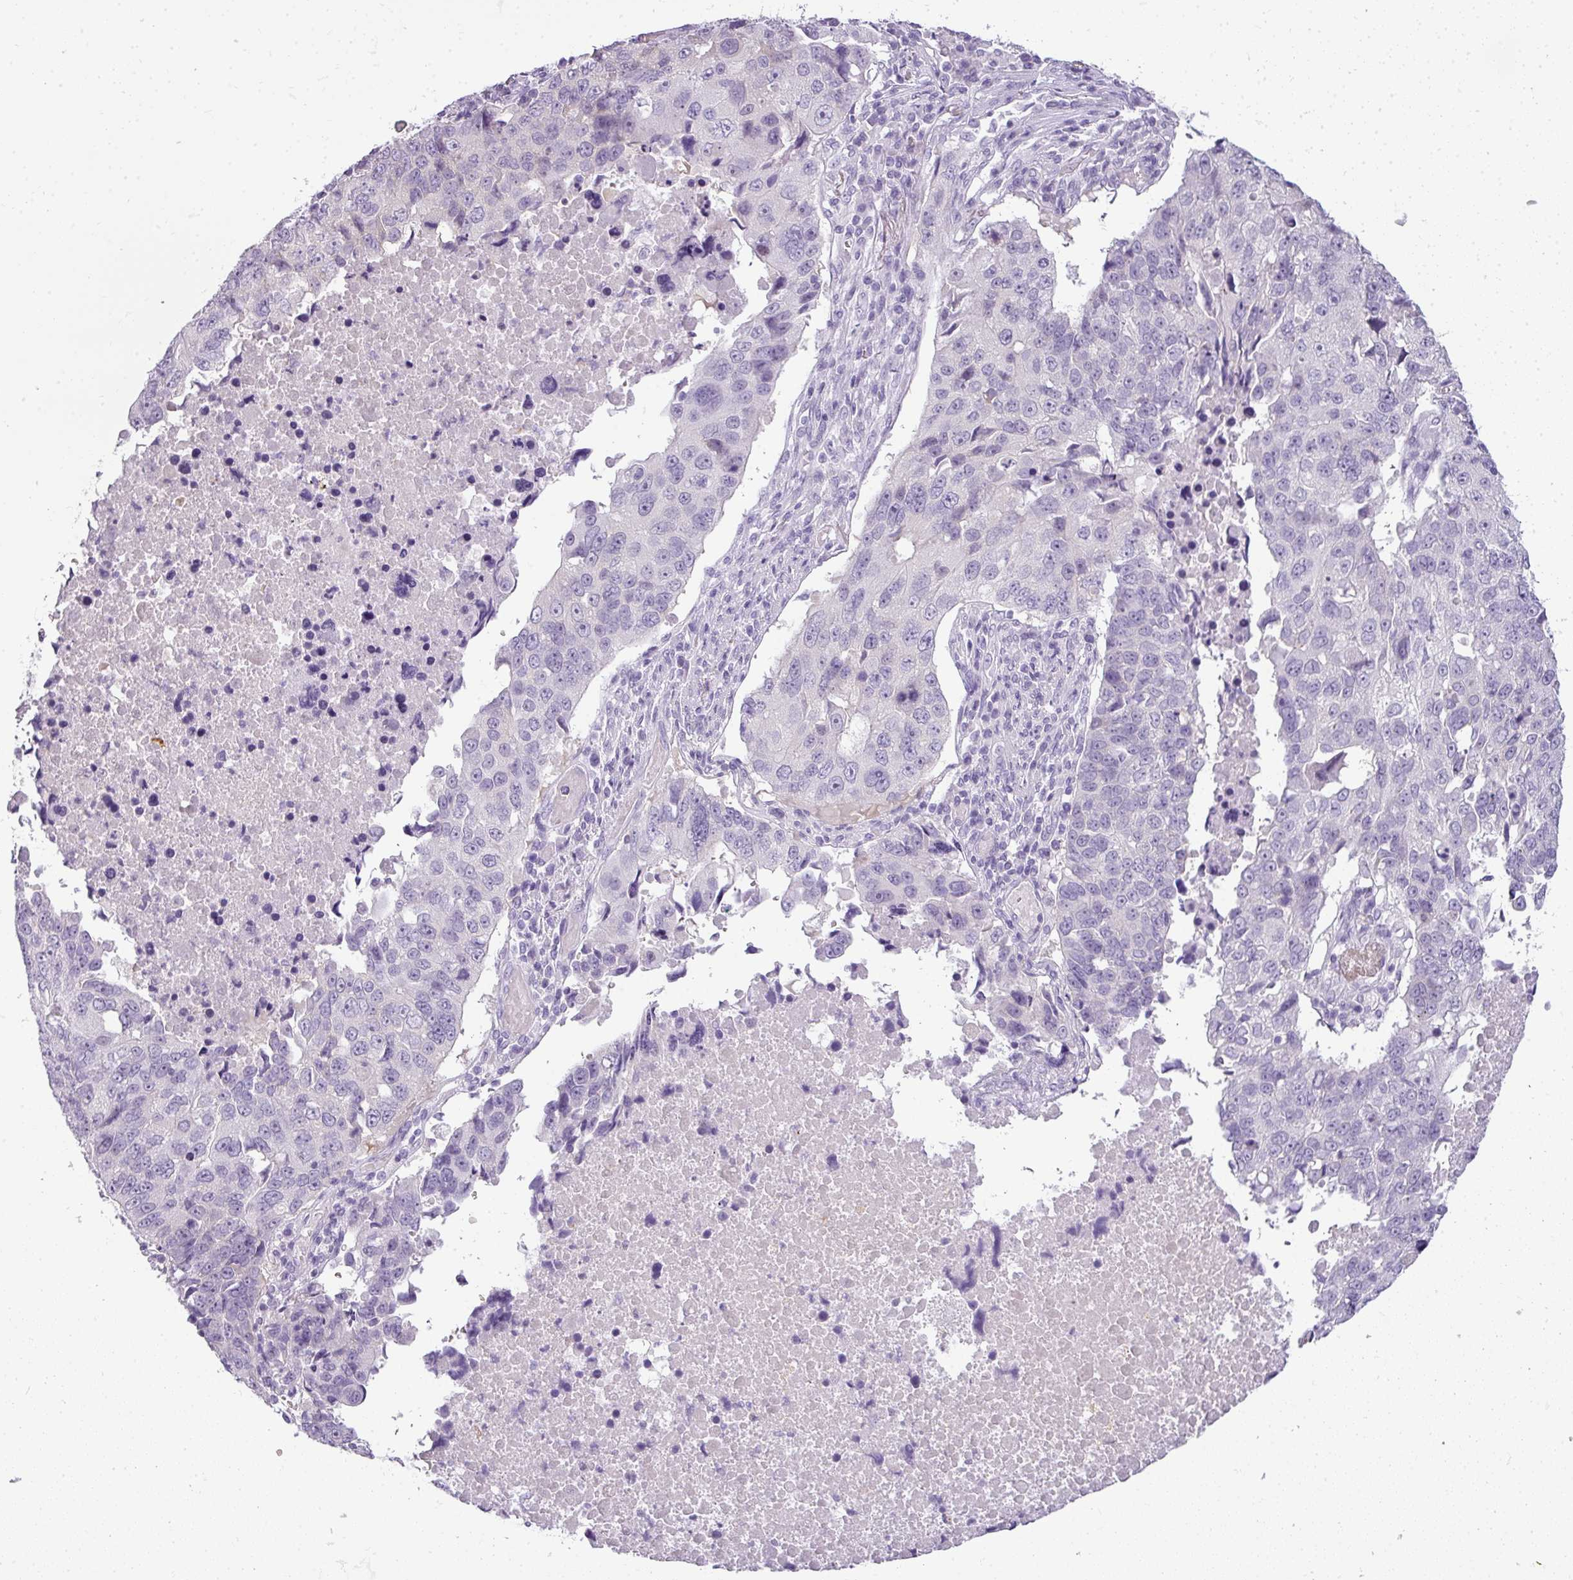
{"staining": {"intensity": "negative", "quantity": "none", "location": "none"}, "tissue": "lung cancer", "cell_type": "Tumor cells", "image_type": "cancer", "snomed": [{"axis": "morphology", "description": "Squamous cell carcinoma, NOS"}, {"axis": "topography", "description": "Lung"}], "caption": "The micrograph shows no significant staining in tumor cells of lung cancer (squamous cell carcinoma).", "gene": "RBMY1F", "patient": {"sex": "female", "age": 66}}